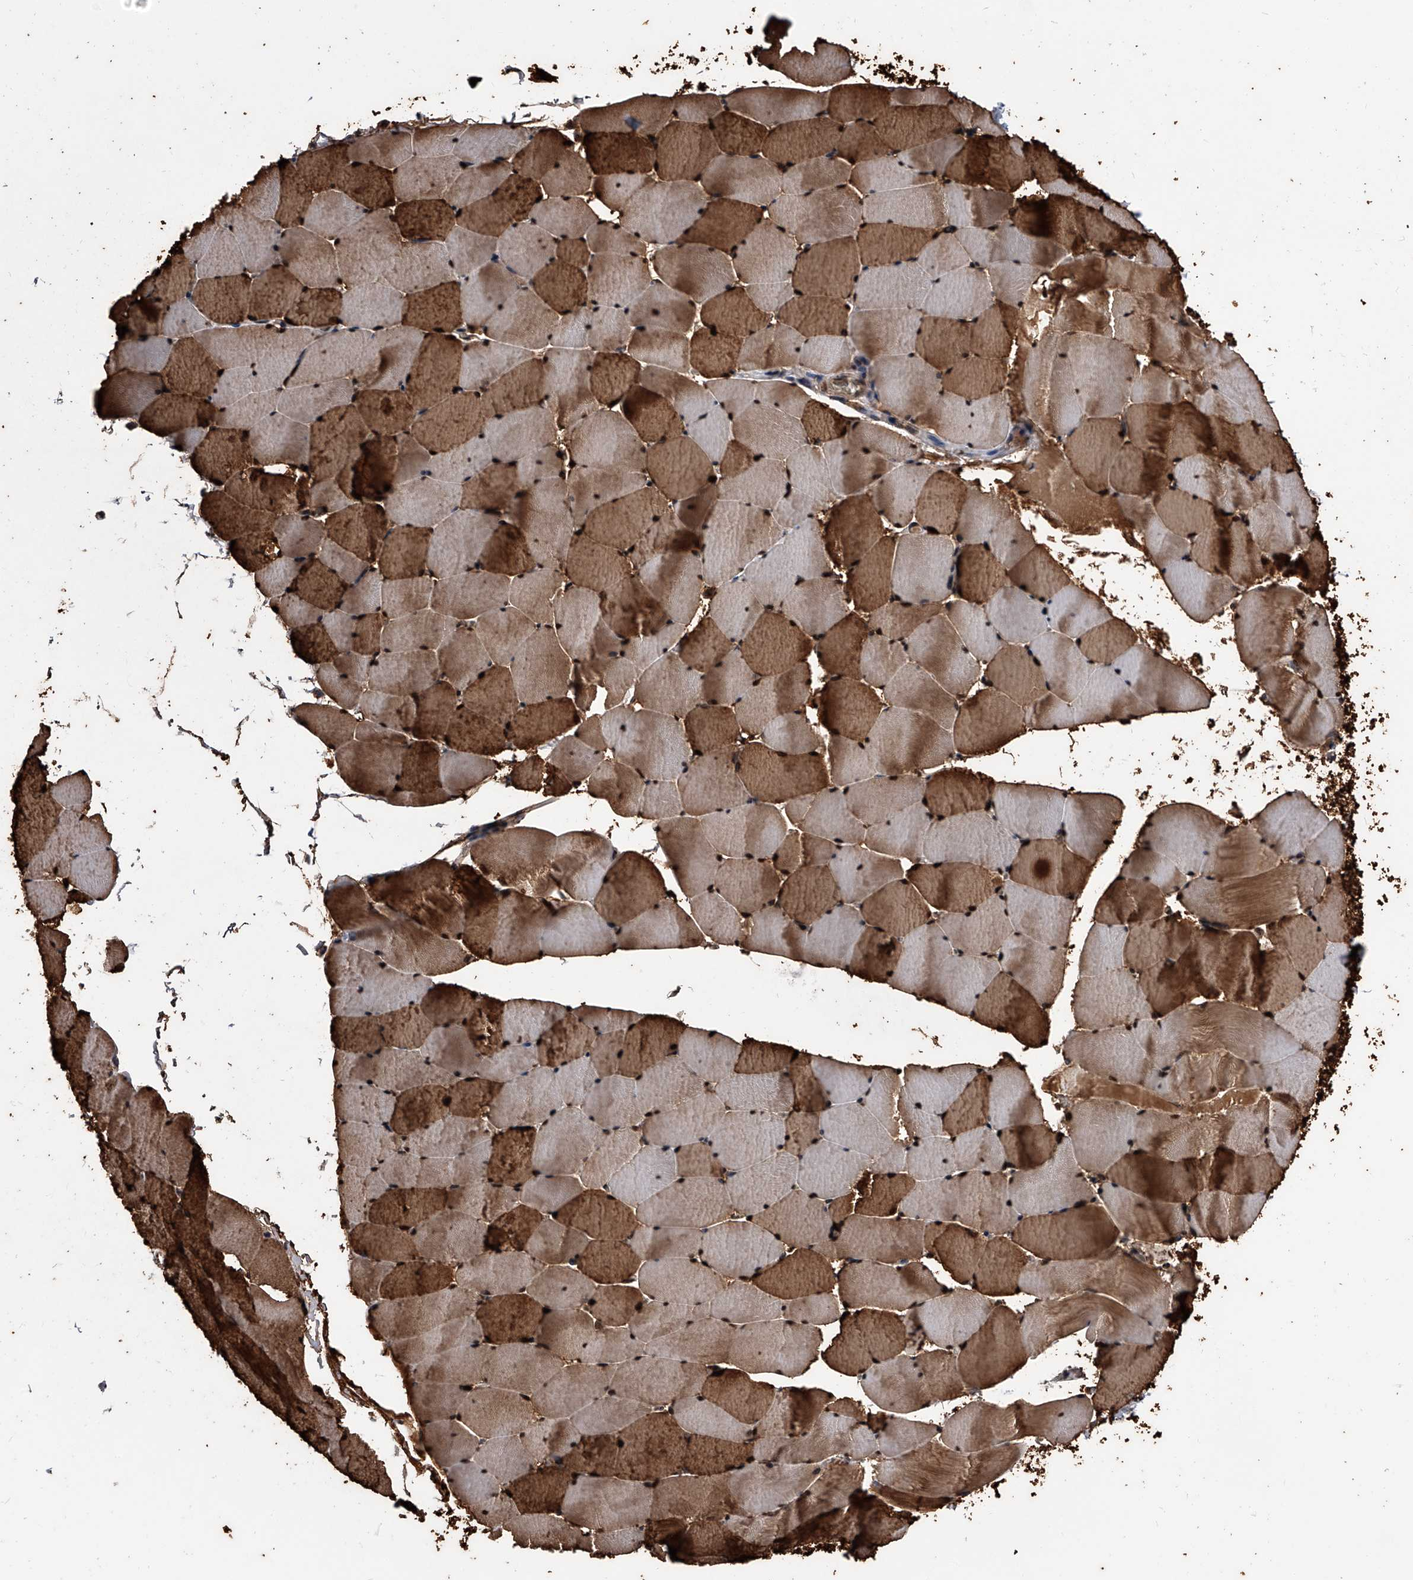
{"staining": {"intensity": "strong", "quantity": ">75%", "location": "cytoplasmic/membranous"}, "tissue": "skeletal muscle", "cell_type": "Myocytes", "image_type": "normal", "snomed": [{"axis": "morphology", "description": "Normal tissue, NOS"}, {"axis": "topography", "description": "Skeletal muscle"}], "caption": "Myocytes display high levels of strong cytoplasmic/membranous staining in approximately >75% of cells in unremarkable skeletal muscle. (Brightfield microscopy of DAB IHC at high magnification).", "gene": "SMPDL3A", "patient": {"sex": "male", "age": 62}}